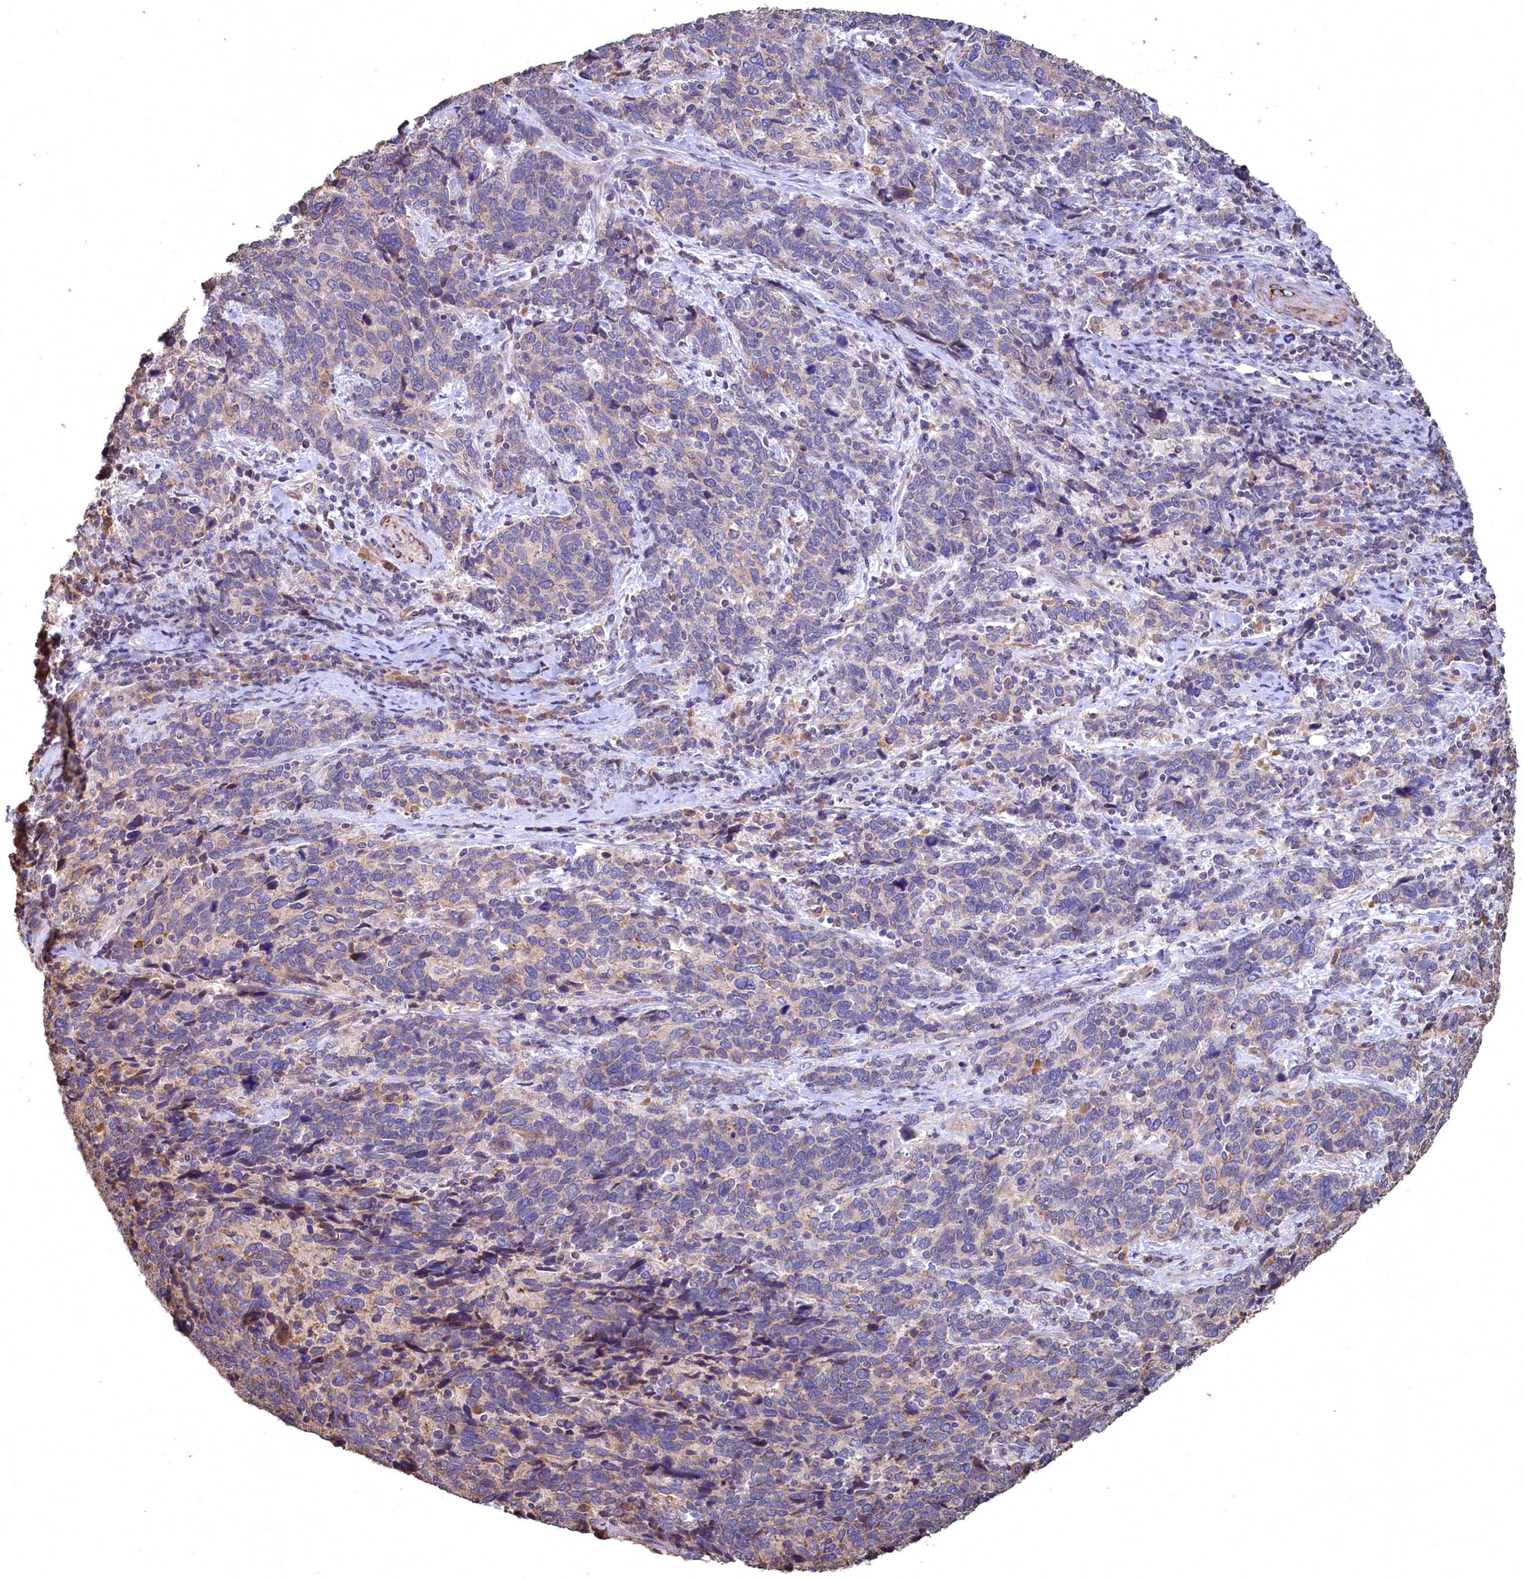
{"staining": {"intensity": "weak", "quantity": "<25%", "location": "cytoplasmic/membranous"}, "tissue": "cervical cancer", "cell_type": "Tumor cells", "image_type": "cancer", "snomed": [{"axis": "morphology", "description": "Squamous cell carcinoma, NOS"}, {"axis": "topography", "description": "Cervix"}], "caption": "This is an IHC photomicrograph of squamous cell carcinoma (cervical). There is no staining in tumor cells.", "gene": "FUNDC1", "patient": {"sex": "female", "age": 41}}